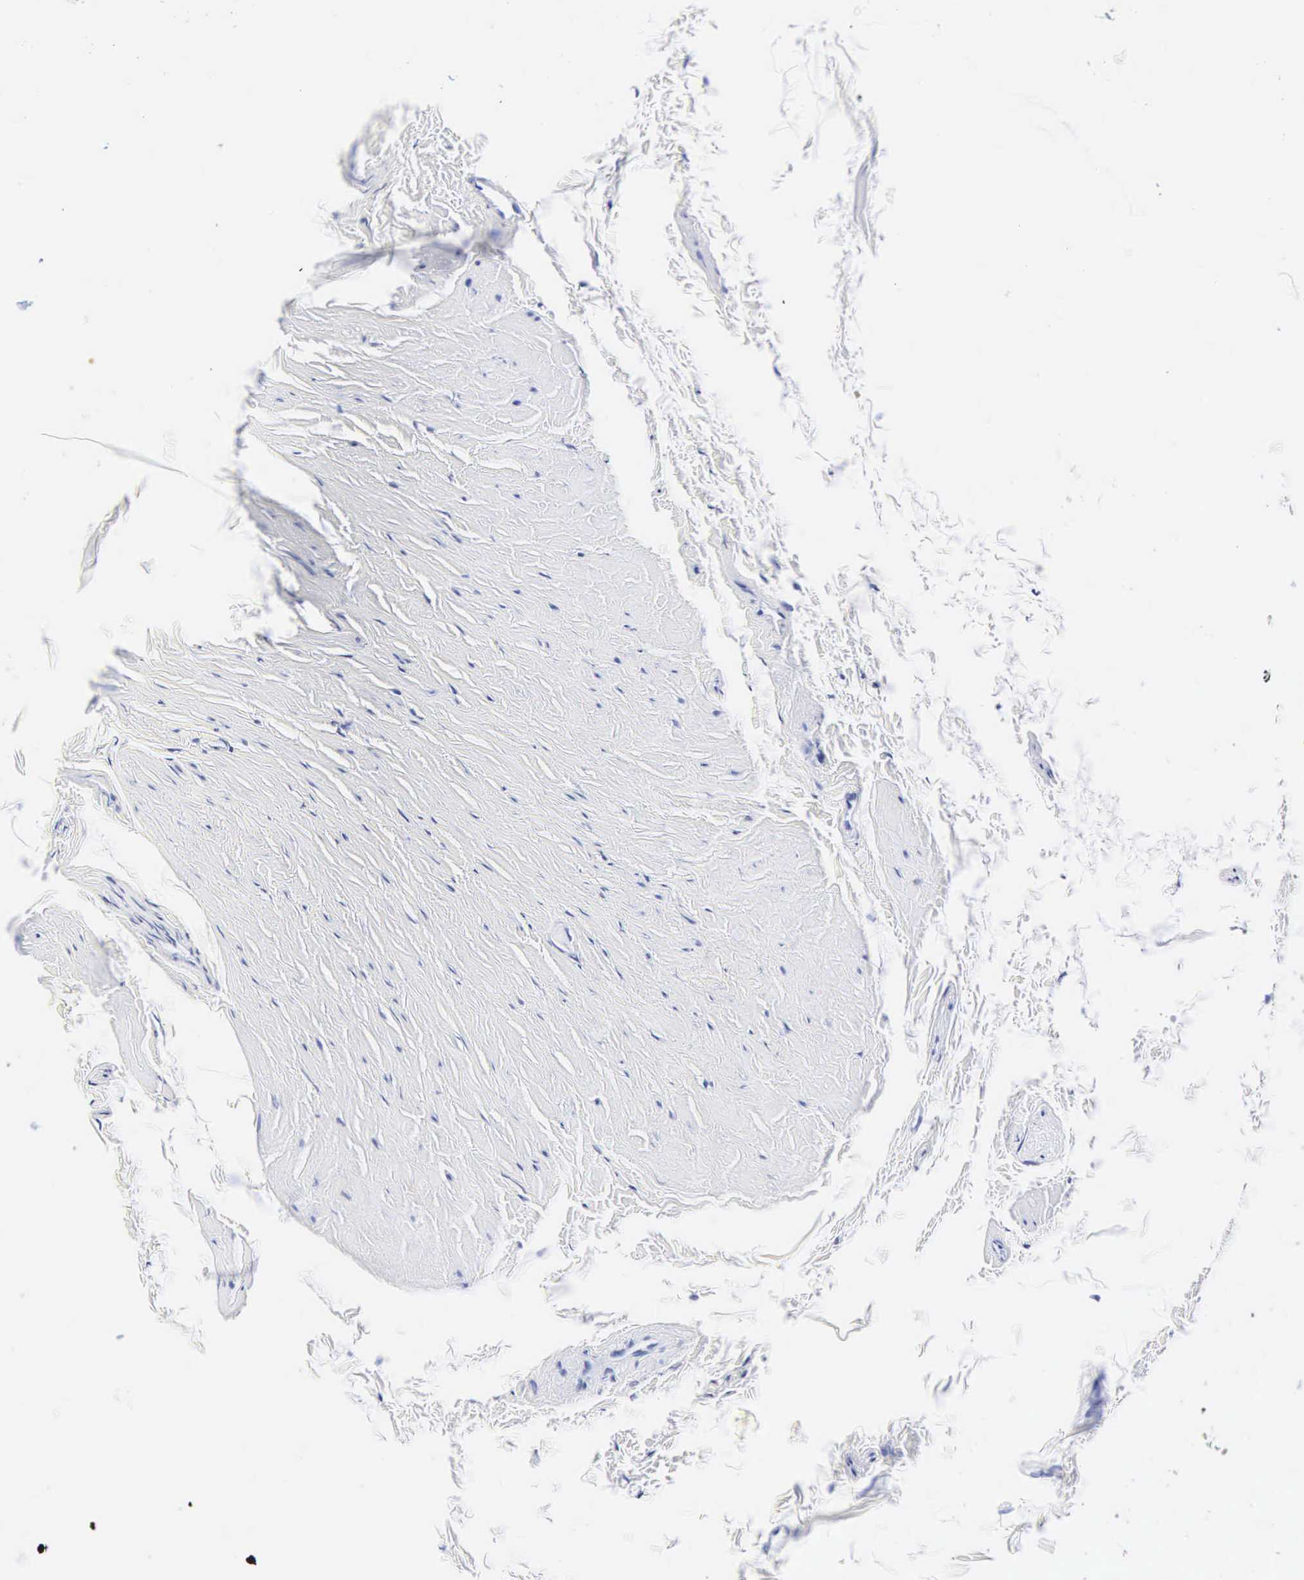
{"staining": {"intensity": "negative", "quantity": "none", "location": "none"}, "tissue": "epididymis", "cell_type": "Glandular cells", "image_type": "normal", "snomed": [{"axis": "morphology", "description": "Normal tissue, NOS"}, {"axis": "topography", "description": "Epididymis"}], "caption": "This is an immunohistochemistry (IHC) histopathology image of benign human epididymis. There is no staining in glandular cells.", "gene": "INS", "patient": {"sex": "male", "age": 47}}